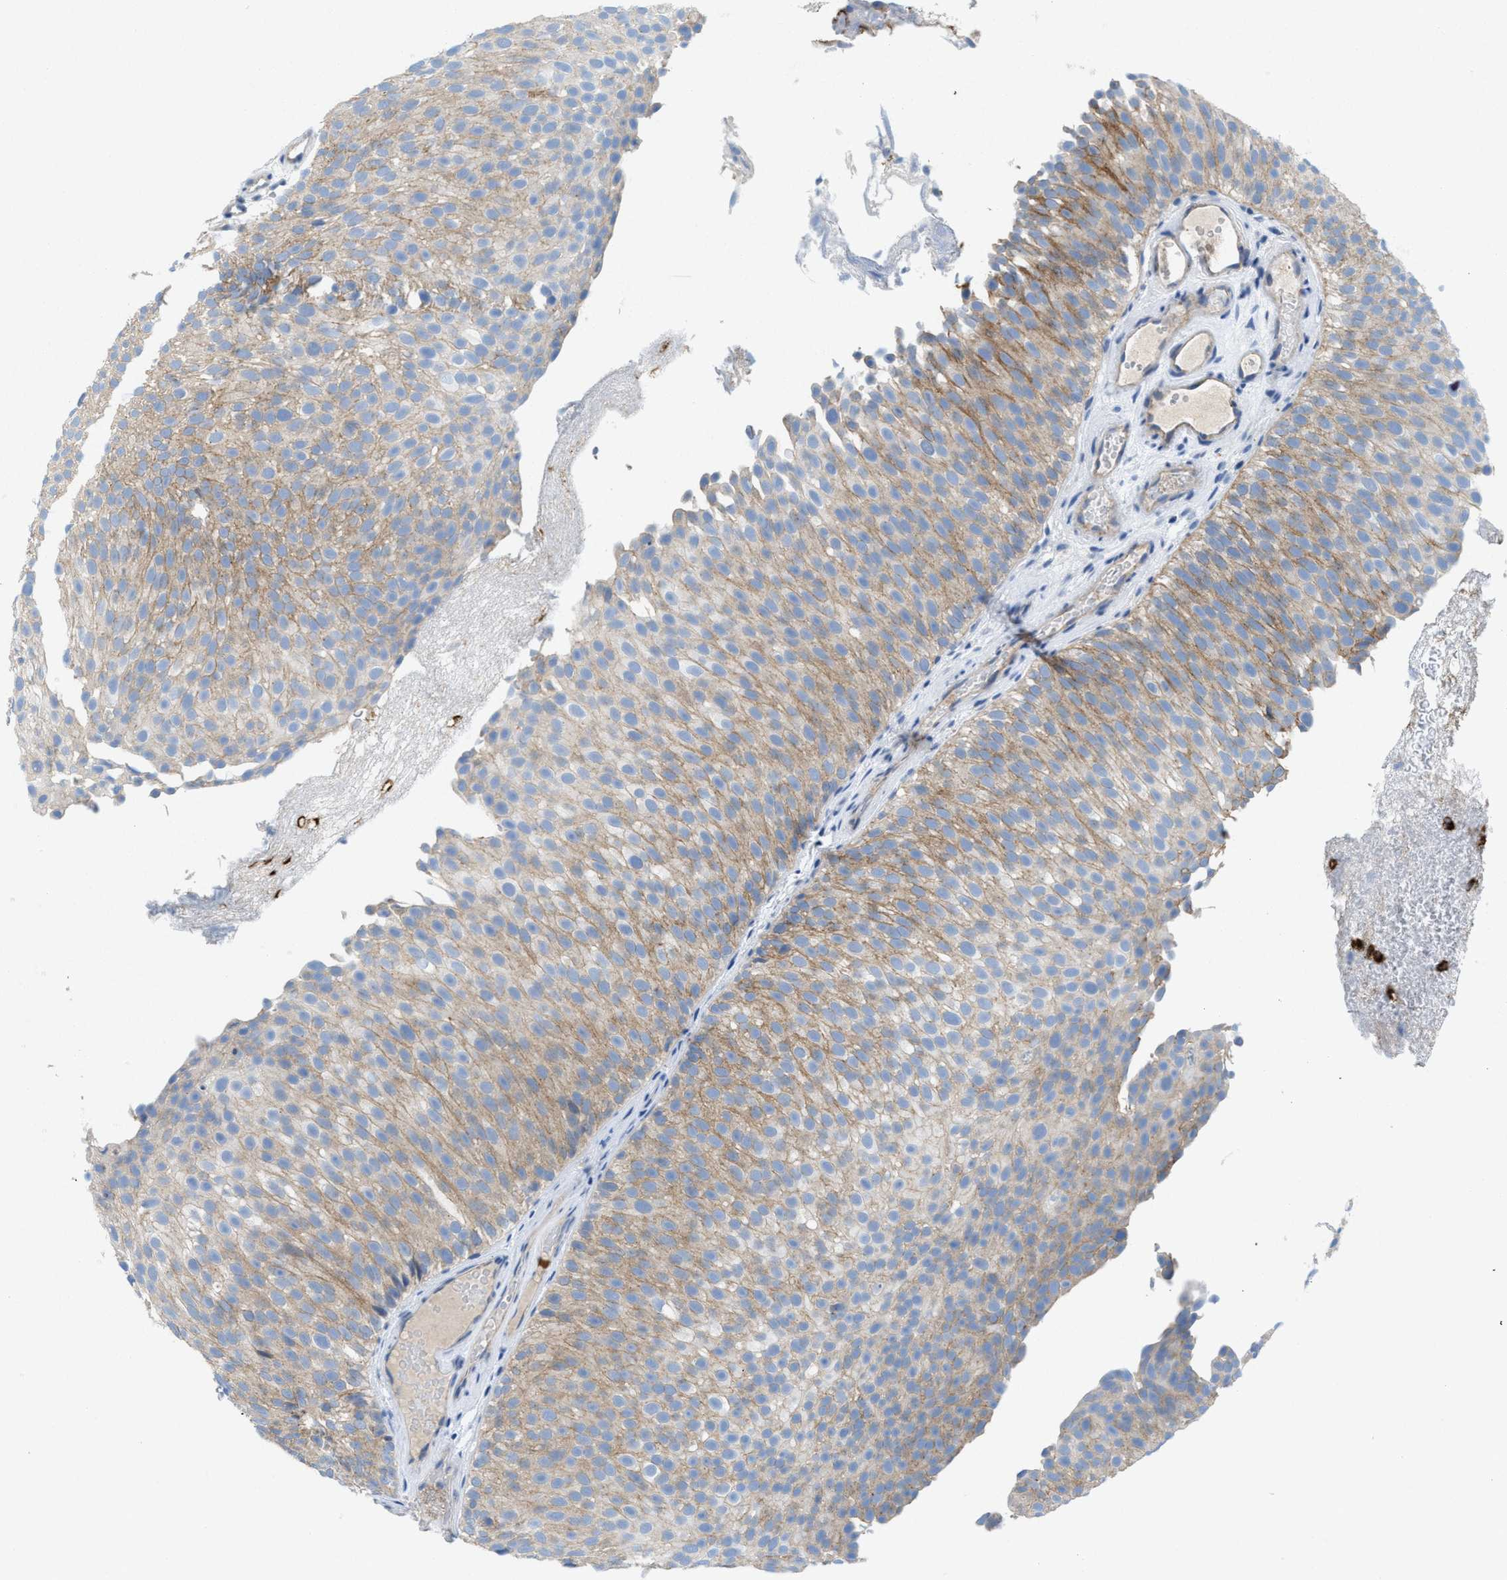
{"staining": {"intensity": "moderate", "quantity": ">75%", "location": "cytoplasmic/membranous"}, "tissue": "urothelial cancer", "cell_type": "Tumor cells", "image_type": "cancer", "snomed": [{"axis": "morphology", "description": "Urothelial carcinoma, Low grade"}, {"axis": "topography", "description": "Urinary bladder"}], "caption": "Immunohistochemical staining of low-grade urothelial carcinoma exhibits medium levels of moderate cytoplasmic/membranous positivity in about >75% of tumor cells.", "gene": "CMTM1", "patient": {"sex": "male", "age": 78}}